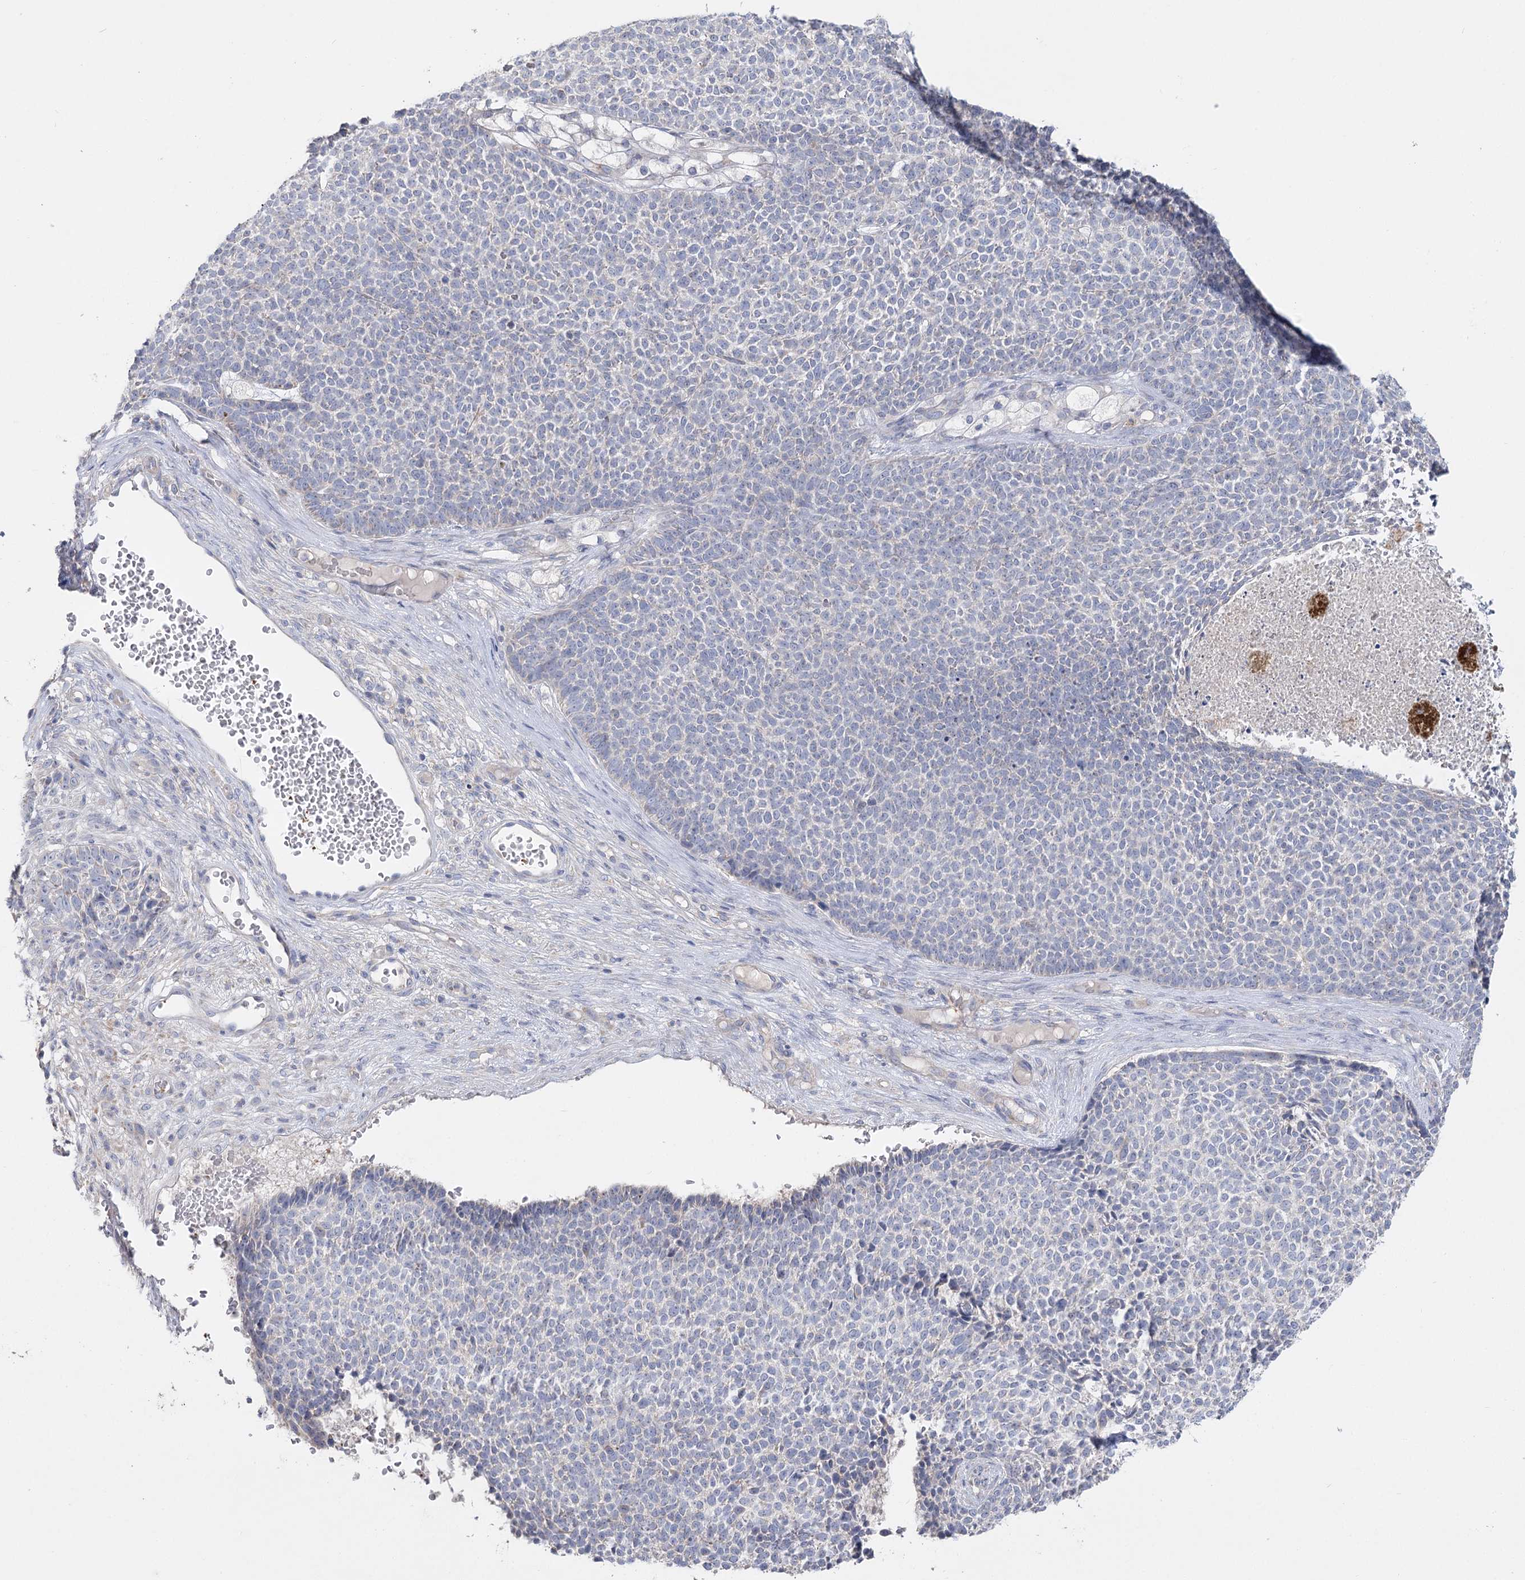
{"staining": {"intensity": "negative", "quantity": "none", "location": "none"}, "tissue": "skin cancer", "cell_type": "Tumor cells", "image_type": "cancer", "snomed": [{"axis": "morphology", "description": "Basal cell carcinoma"}, {"axis": "topography", "description": "Skin"}], "caption": "Skin basal cell carcinoma stained for a protein using immunohistochemistry demonstrates no positivity tumor cells.", "gene": "TMEM187", "patient": {"sex": "female", "age": 84}}